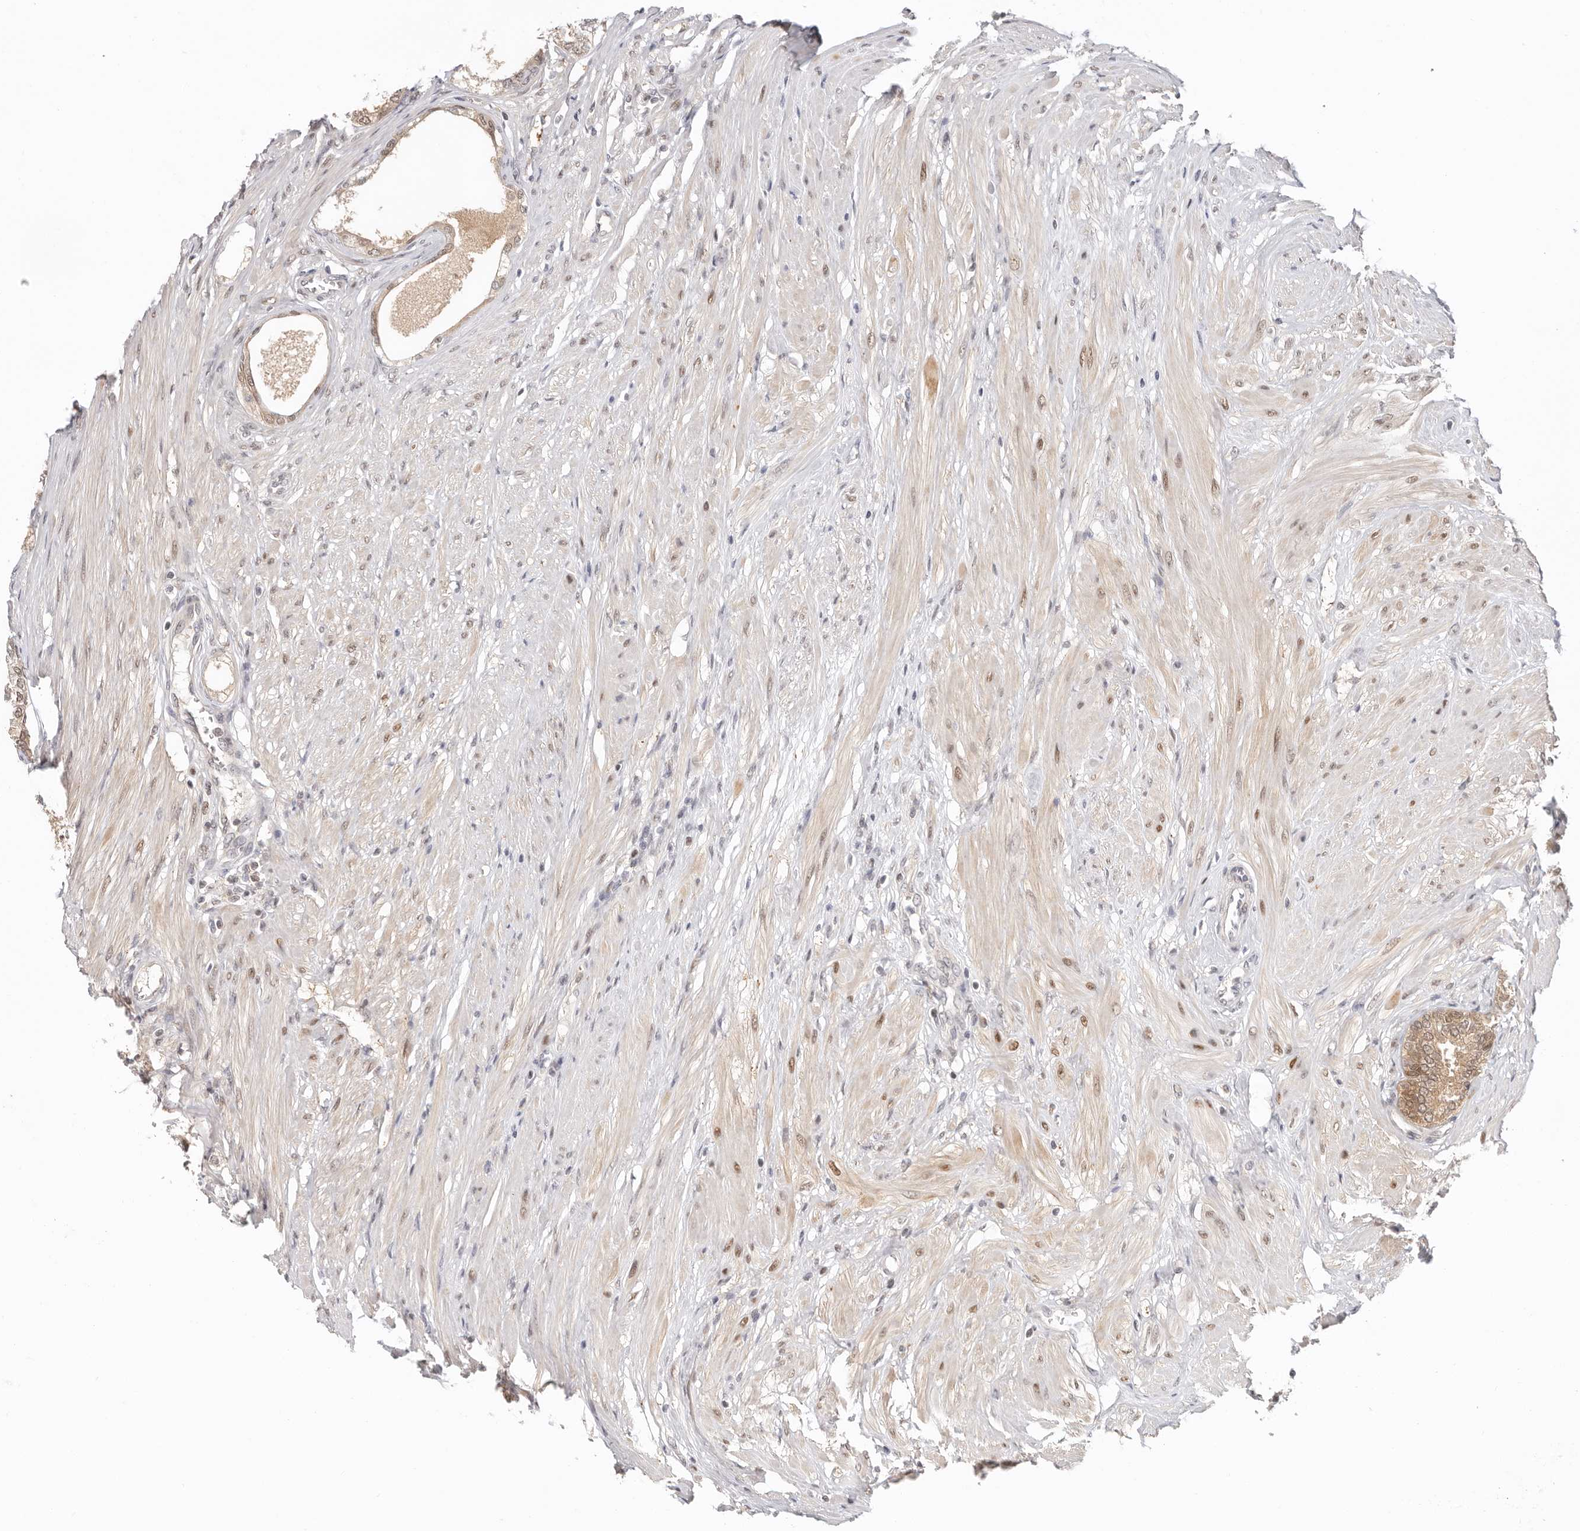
{"staining": {"intensity": "moderate", "quantity": ">75%", "location": "cytoplasmic/membranous,nuclear"}, "tissue": "prostate", "cell_type": "Glandular cells", "image_type": "normal", "snomed": [{"axis": "morphology", "description": "Normal tissue, NOS"}, {"axis": "morphology", "description": "Urothelial carcinoma, Low grade"}, {"axis": "topography", "description": "Urinary bladder"}, {"axis": "topography", "description": "Prostate"}], "caption": "A brown stain shows moderate cytoplasmic/membranous,nuclear expression of a protein in glandular cells of unremarkable prostate.", "gene": "LARP7", "patient": {"sex": "male", "age": 60}}